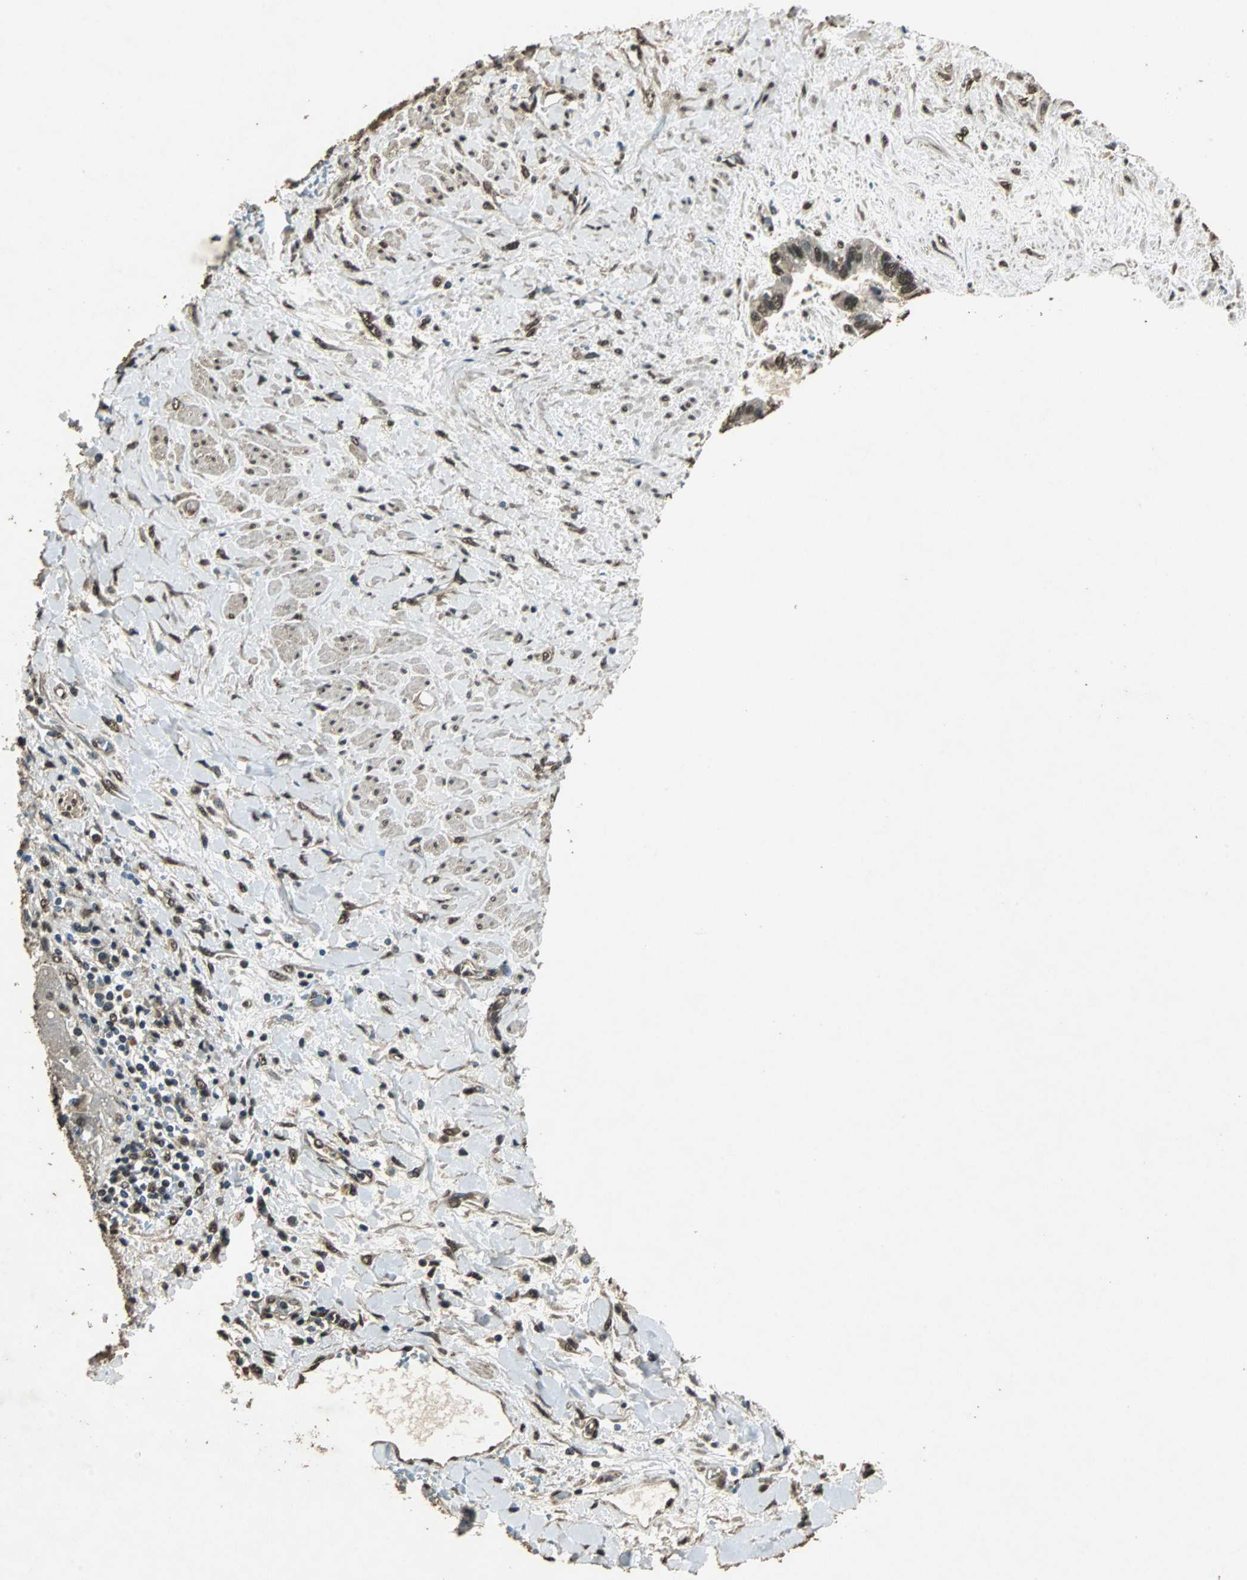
{"staining": {"intensity": "strong", "quantity": ">75%", "location": "cytoplasmic/membranous,nuclear"}, "tissue": "liver cancer", "cell_type": "Tumor cells", "image_type": "cancer", "snomed": [{"axis": "morphology", "description": "Cholangiocarcinoma"}, {"axis": "topography", "description": "Liver"}], "caption": "A micrograph showing strong cytoplasmic/membranous and nuclear expression in about >75% of tumor cells in liver cancer, as visualized by brown immunohistochemical staining.", "gene": "PPP1R13B", "patient": {"sex": "female", "age": 65}}